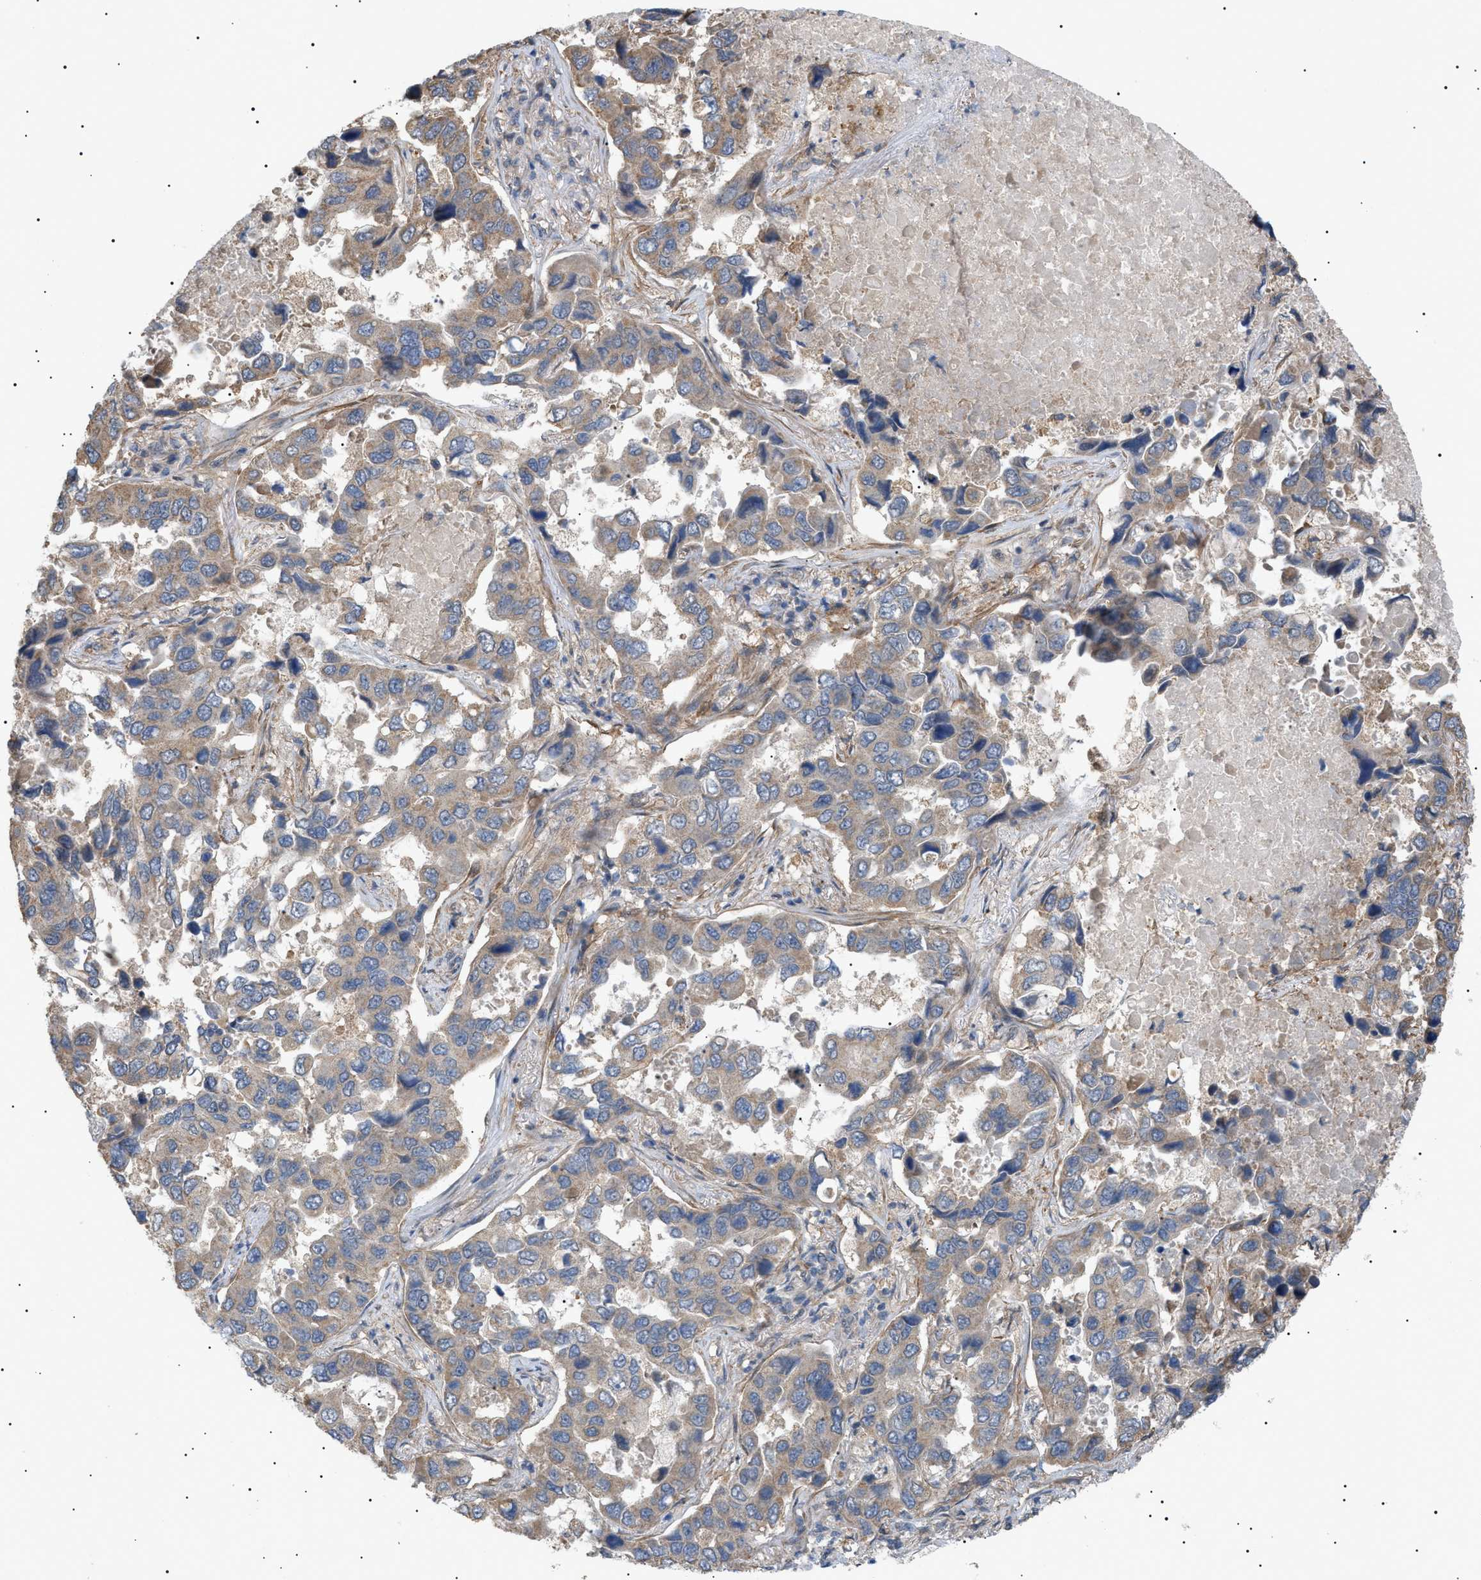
{"staining": {"intensity": "weak", "quantity": ">75%", "location": "cytoplasmic/membranous"}, "tissue": "lung cancer", "cell_type": "Tumor cells", "image_type": "cancer", "snomed": [{"axis": "morphology", "description": "Adenocarcinoma, NOS"}, {"axis": "topography", "description": "Lung"}], "caption": "The photomicrograph shows a brown stain indicating the presence of a protein in the cytoplasmic/membranous of tumor cells in adenocarcinoma (lung). (DAB IHC, brown staining for protein, blue staining for nuclei).", "gene": "IRS2", "patient": {"sex": "male", "age": 64}}